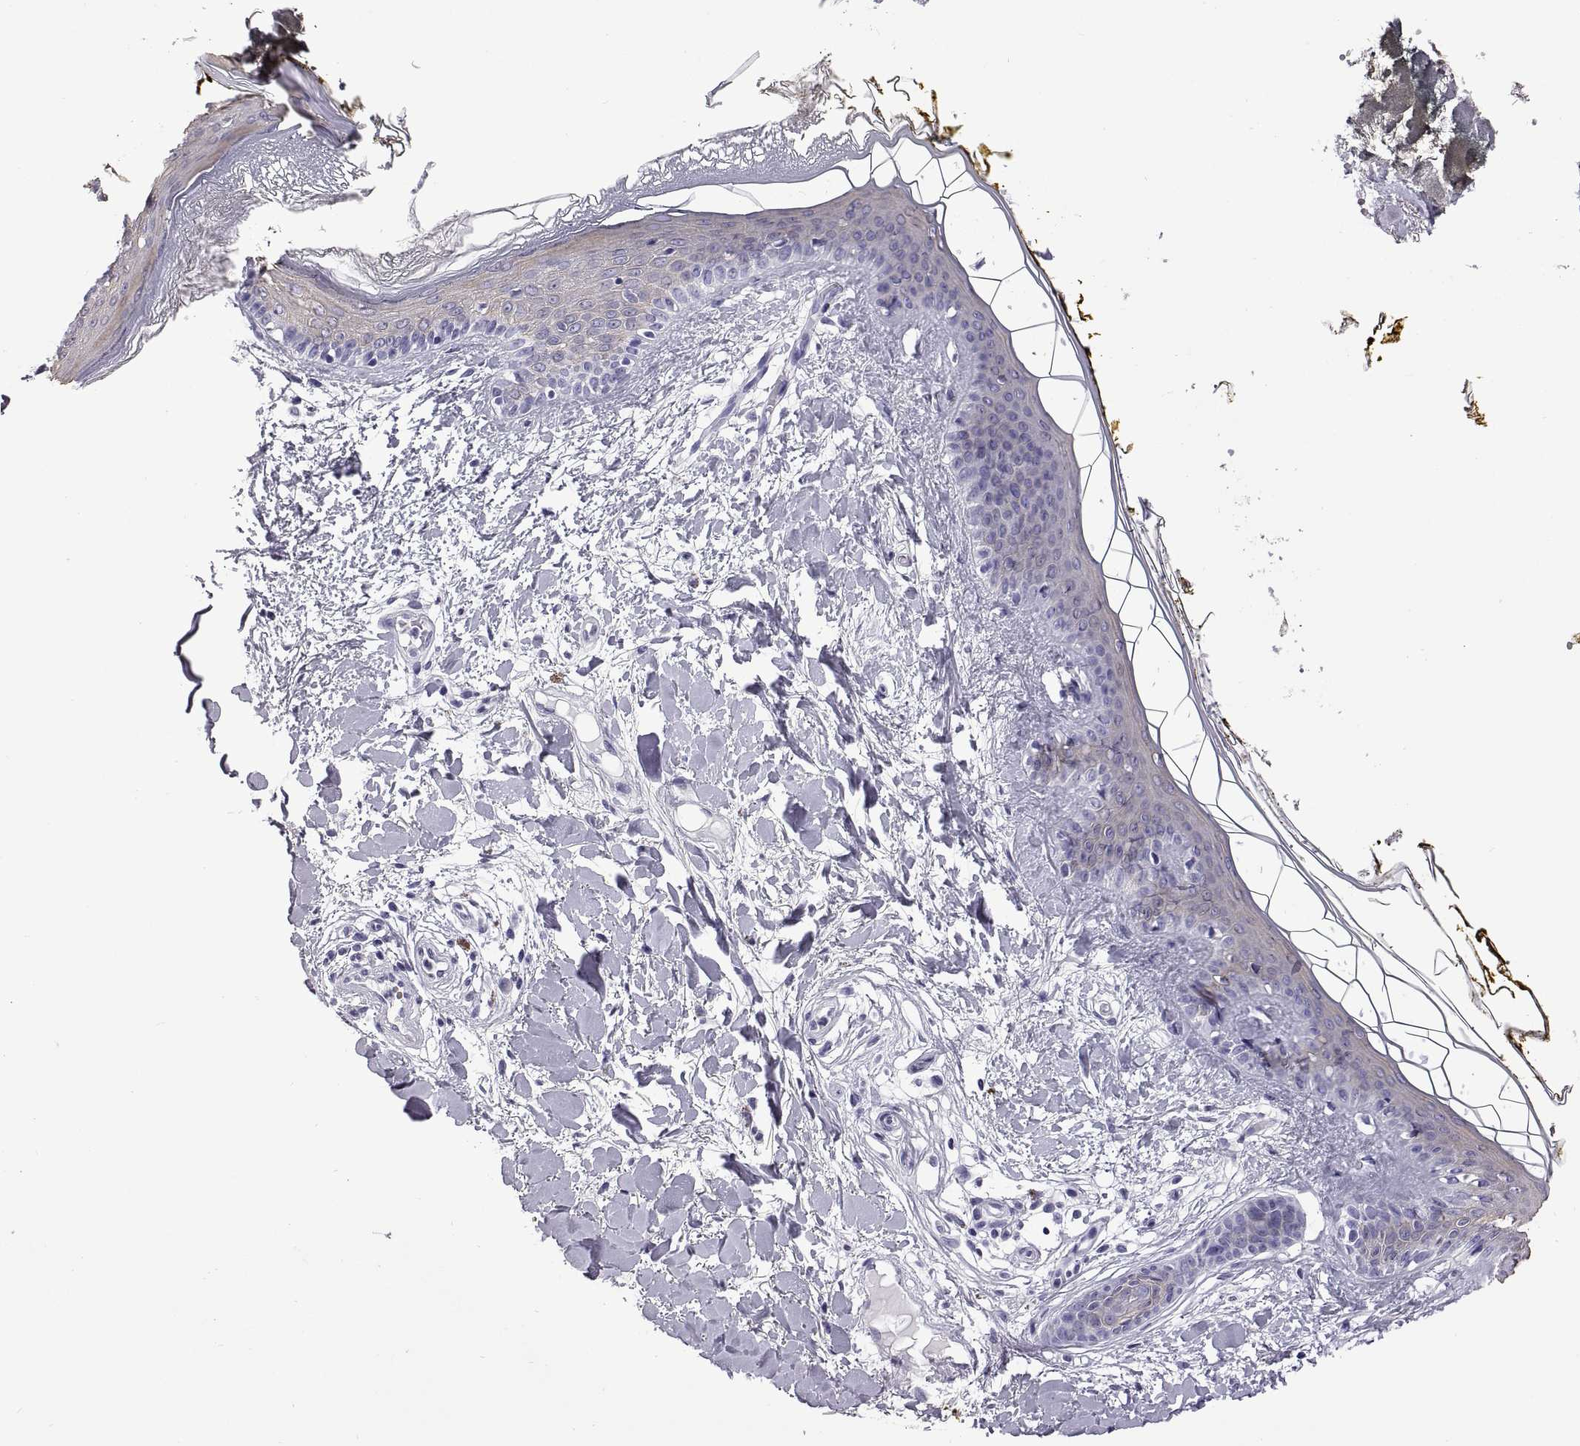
{"staining": {"intensity": "negative", "quantity": "none", "location": "none"}, "tissue": "skin", "cell_type": "Fibroblasts", "image_type": "normal", "snomed": [{"axis": "morphology", "description": "Normal tissue, NOS"}, {"axis": "topography", "description": "Skin"}], "caption": "Immunohistochemical staining of benign skin displays no significant staining in fibroblasts.", "gene": "CRISP1", "patient": {"sex": "female", "age": 34}}